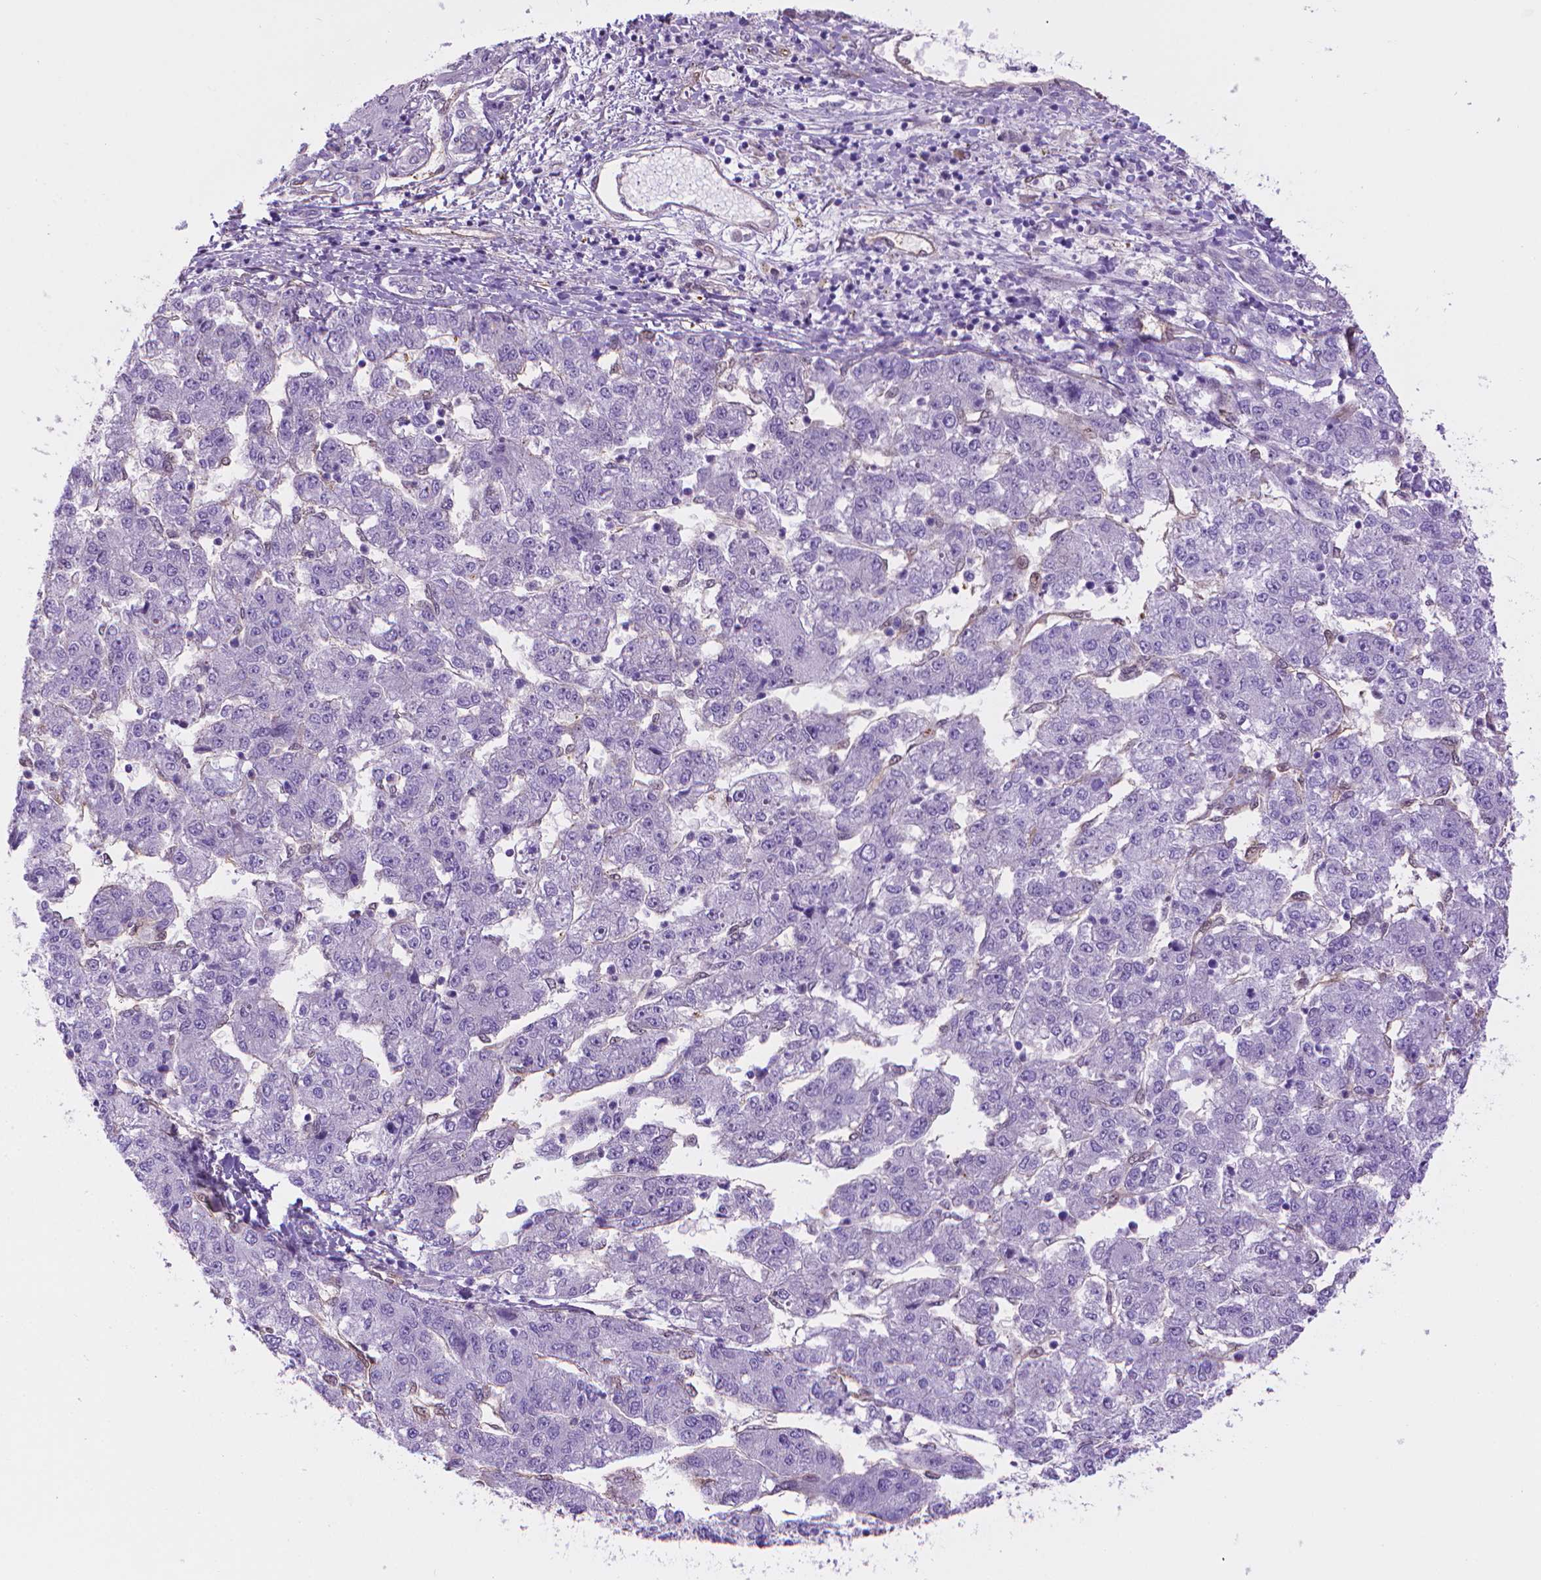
{"staining": {"intensity": "negative", "quantity": "none", "location": "none"}, "tissue": "liver cancer", "cell_type": "Tumor cells", "image_type": "cancer", "snomed": [{"axis": "morphology", "description": "Carcinoma, Hepatocellular, NOS"}, {"axis": "topography", "description": "Liver"}], "caption": "Photomicrograph shows no protein expression in tumor cells of liver cancer (hepatocellular carcinoma) tissue.", "gene": "CLIC4", "patient": {"sex": "male", "age": 56}}